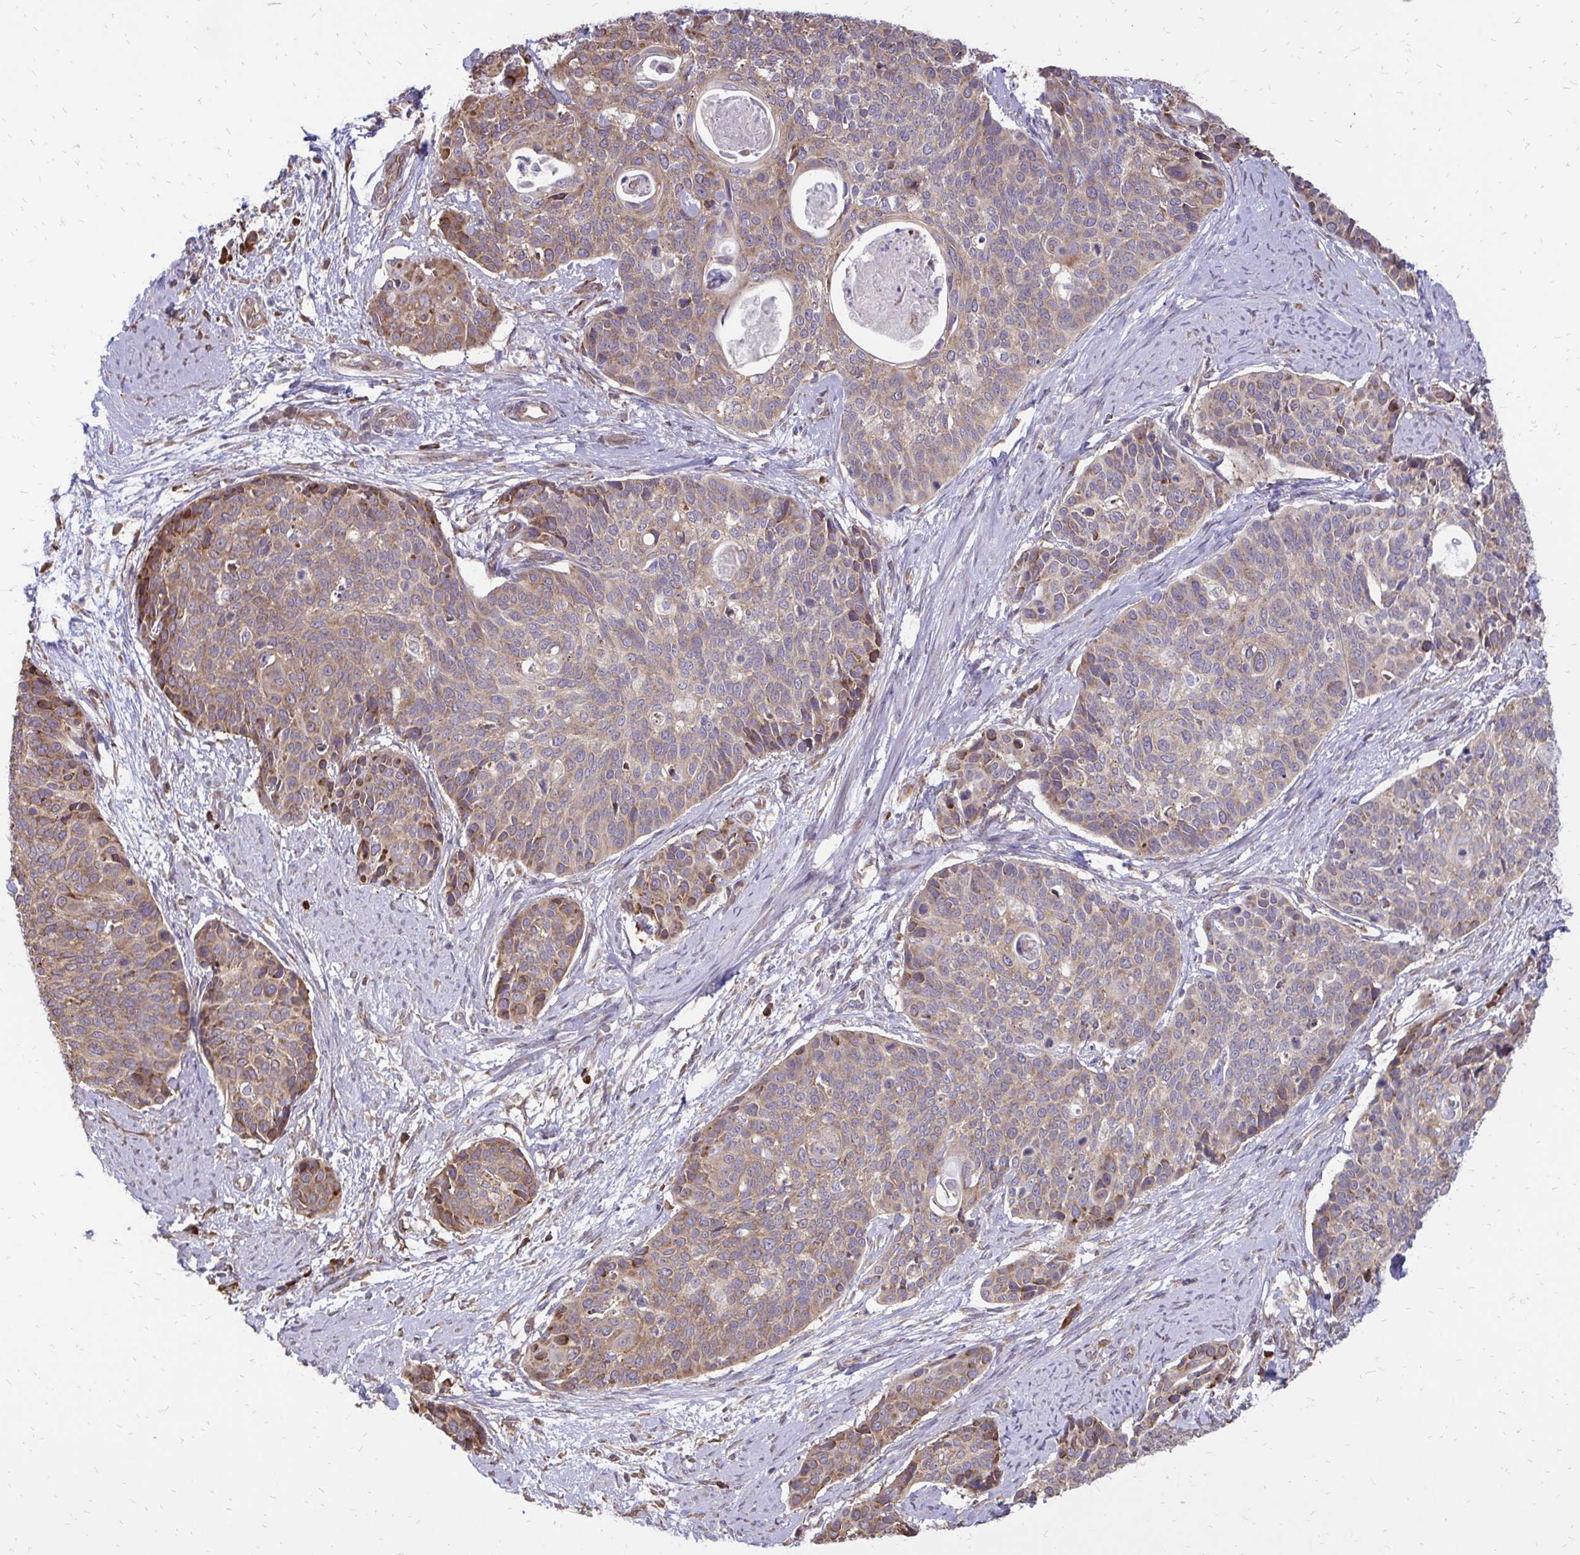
{"staining": {"intensity": "weak", "quantity": ">75%", "location": "cytoplasmic/membranous"}, "tissue": "cervical cancer", "cell_type": "Tumor cells", "image_type": "cancer", "snomed": [{"axis": "morphology", "description": "Squamous cell carcinoma, NOS"}, {"axis": "topography", "description": "Cervix"}], "caption": "A histopathology image of human squamous cell carcinoma (cervical) stained for a protein reveals weak cytoplasmic/membranous brown staining in tumor cells.", "gene": "RPS3", "patient": {"sex": "female", "age": 69}}